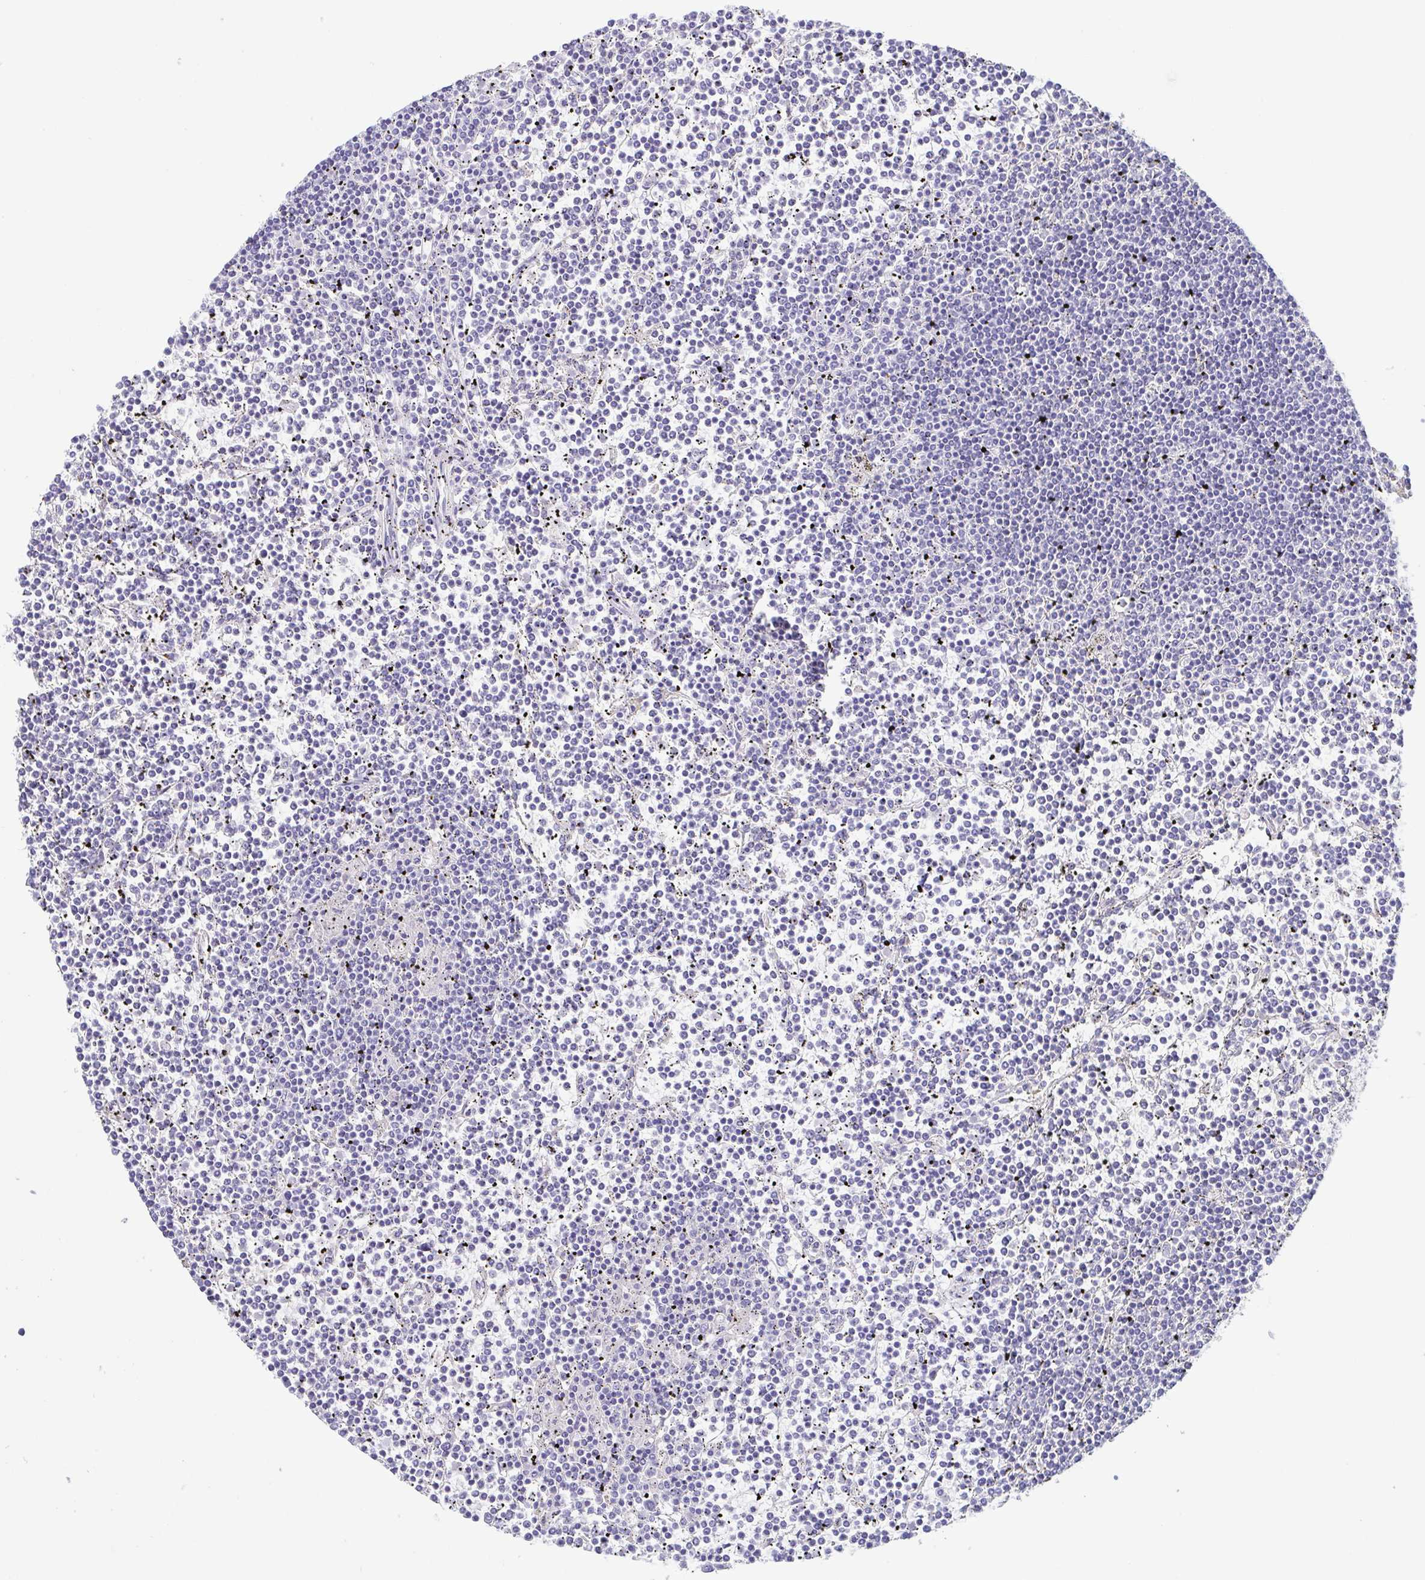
{"staining": {"intensity": "negative", "quantity": "none", "location": "none"}, "tissue": "lymphoma", "cell_type": "Tumor cells", "image_type": "cancer", "snomed": [{"axis": "morphology", "description": "Malignant lymphoma, non-Hodgkin's type, Low grade"}, {"axis": "topography", "description": "Spleen"}], "caption": "An image of lymphoma stained for a protein demonstrates no brown staining in tumor cells.", "gene": "TREH", "patient": {"sex": "female", "age": 19}}